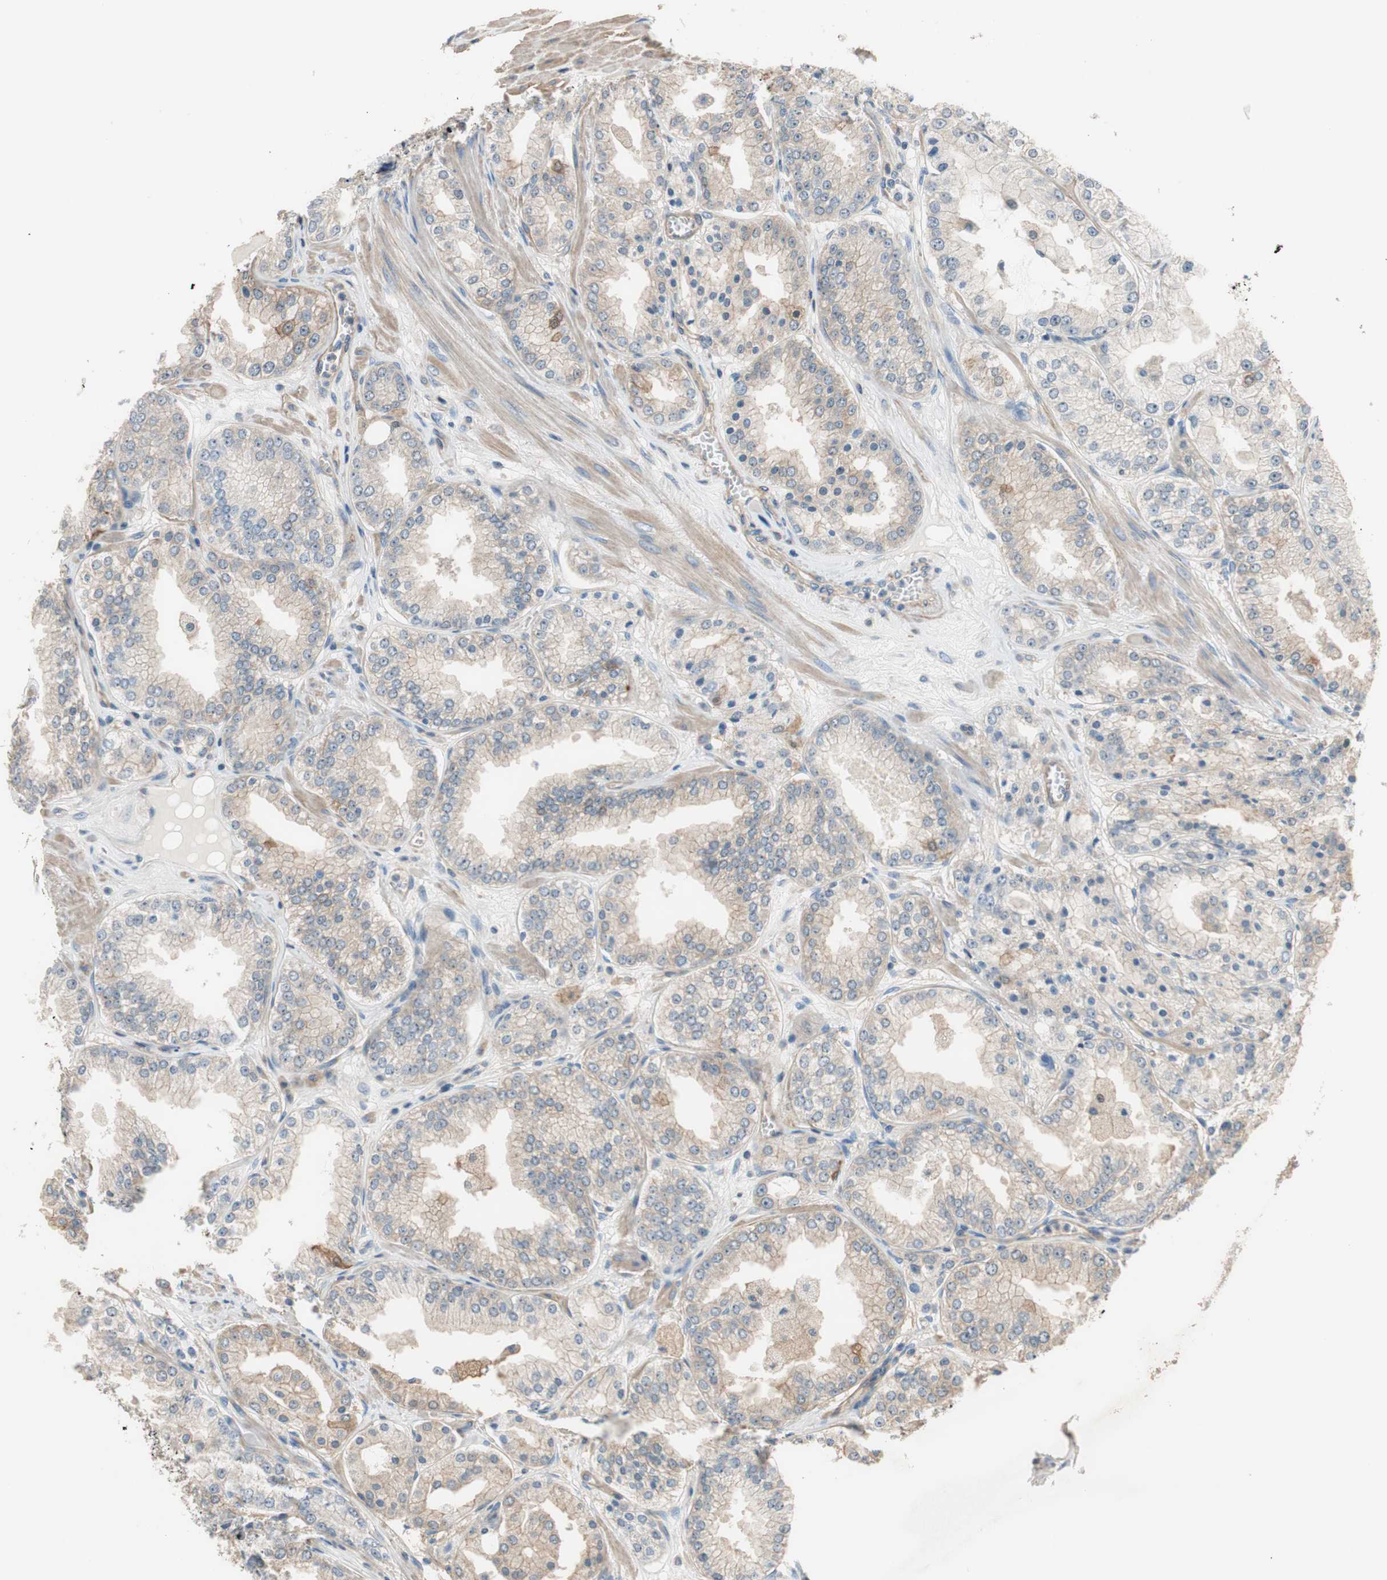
{"staining": {"intensity": "weak", "quantity": ">75%", "location": "cytoplasmic/membranous"}, "tissue": "prostate cancer", "cell_type": "Tumor cells", "image_type": "cancer", "snomed": [{"axis": "morphology", "description": "Adenocarcinoma, High grade"}, {"axis": "topography", "description": "Prostate"}], "caption": "IHC (DAB (3,3'-diaminobenzidine)) staining of prostate cancer (adenocarcinoma (high-grade)) shows weak cytoplasmic/membranous protein positivity in about >75% of tumor cells.", "gene": "CALML3", "patient": {"sex": "male", "age": 61}}